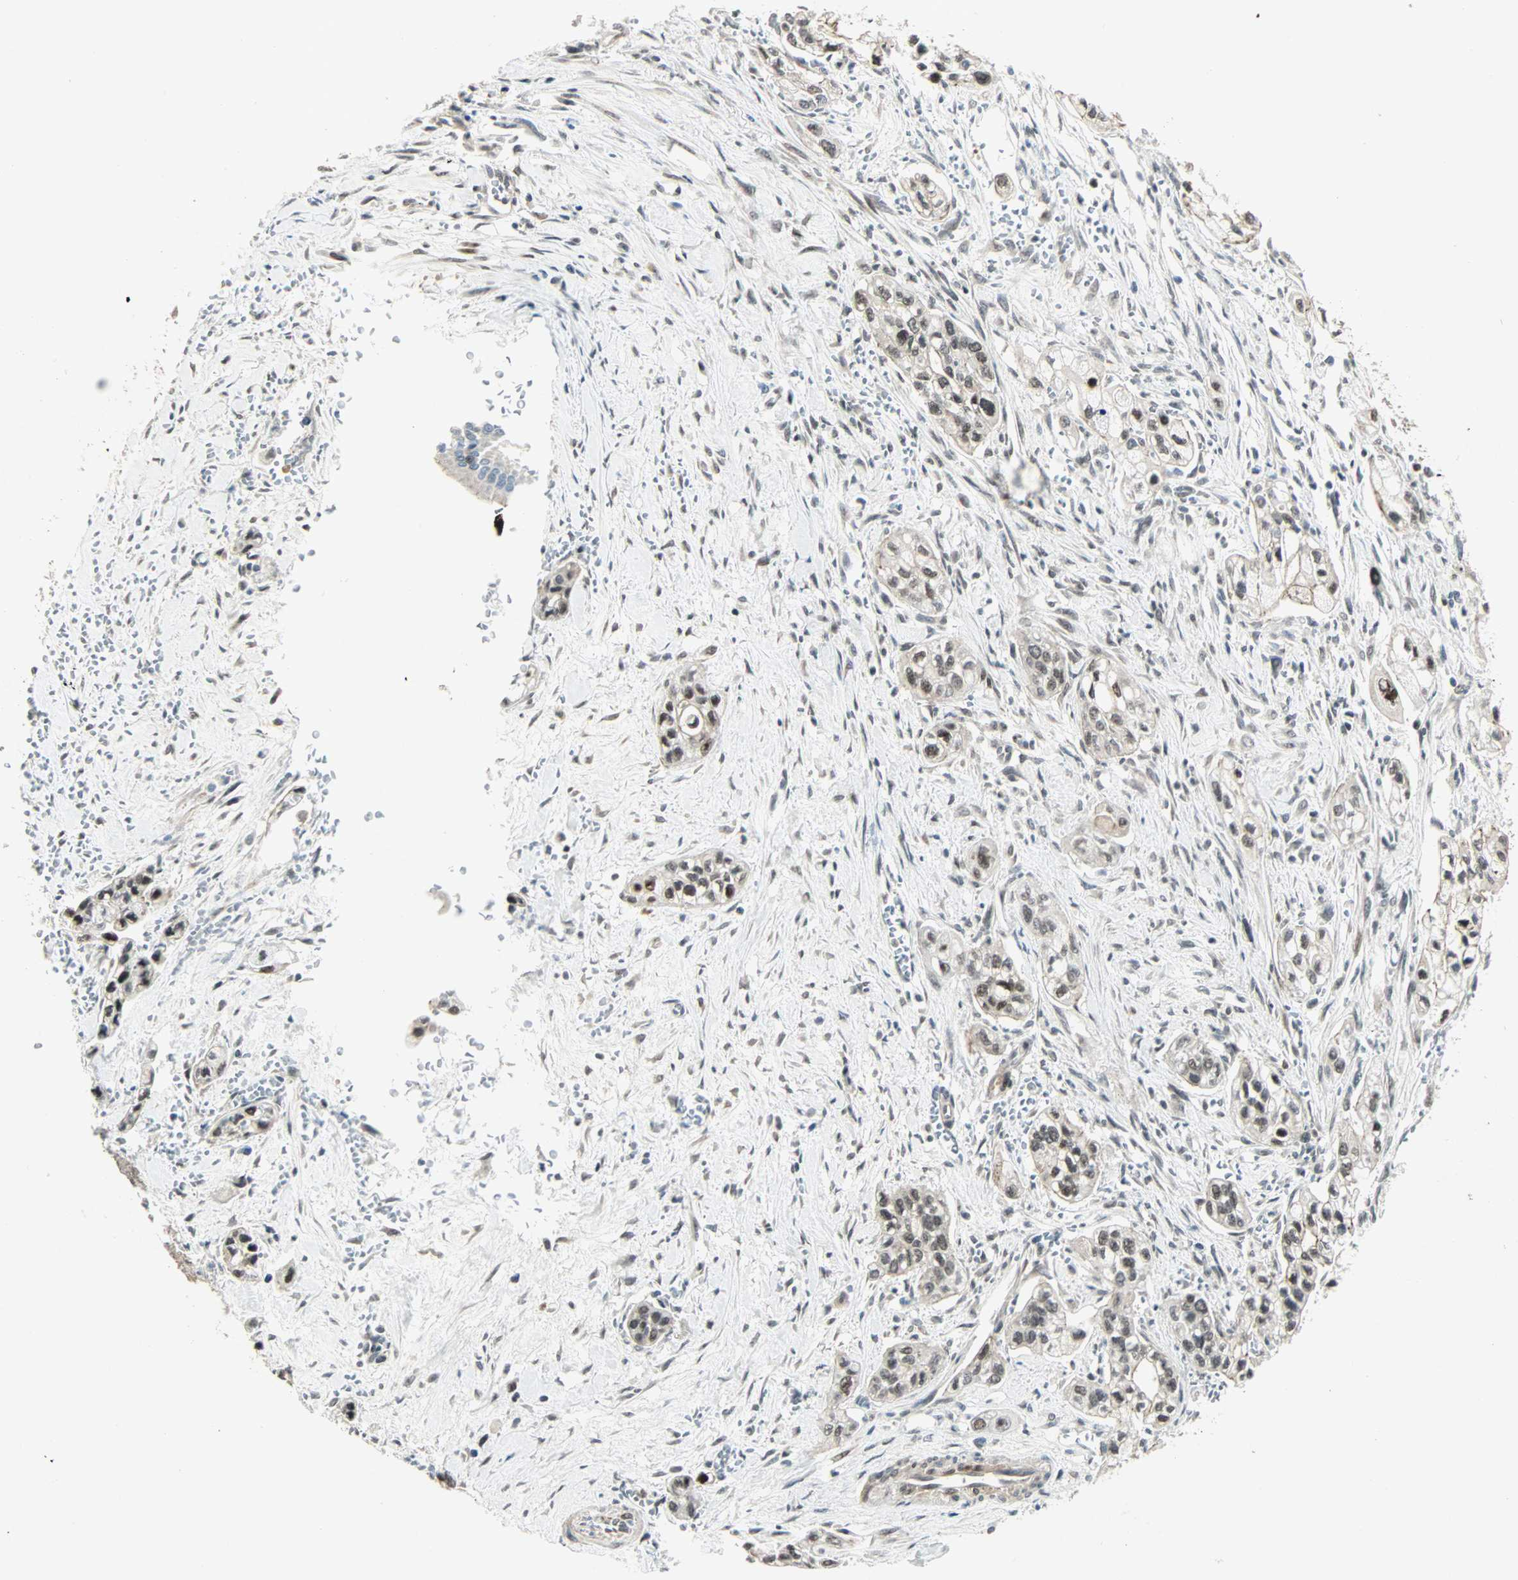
{"staining": {"intensity": "moderate", "quantity": ">75%", "location": "nuclear"}, "tissue": "pancreatic cancer", "cell_type": "Tumor cells", "image_type": "cancer", "snomed": [{"axis": "morphology", "description": "Adenocarcinoma, NOS"}, {"axis": "topography", "description": "Pancreas"}], "caption": "Immunohistochemical staining of pancreatic cancer demonstrates medium levels of moderate nuclear protein staining in about >75% of tumor cells.", "gene": "CBX4", "patient": {"sex": "male", "age": 74}}